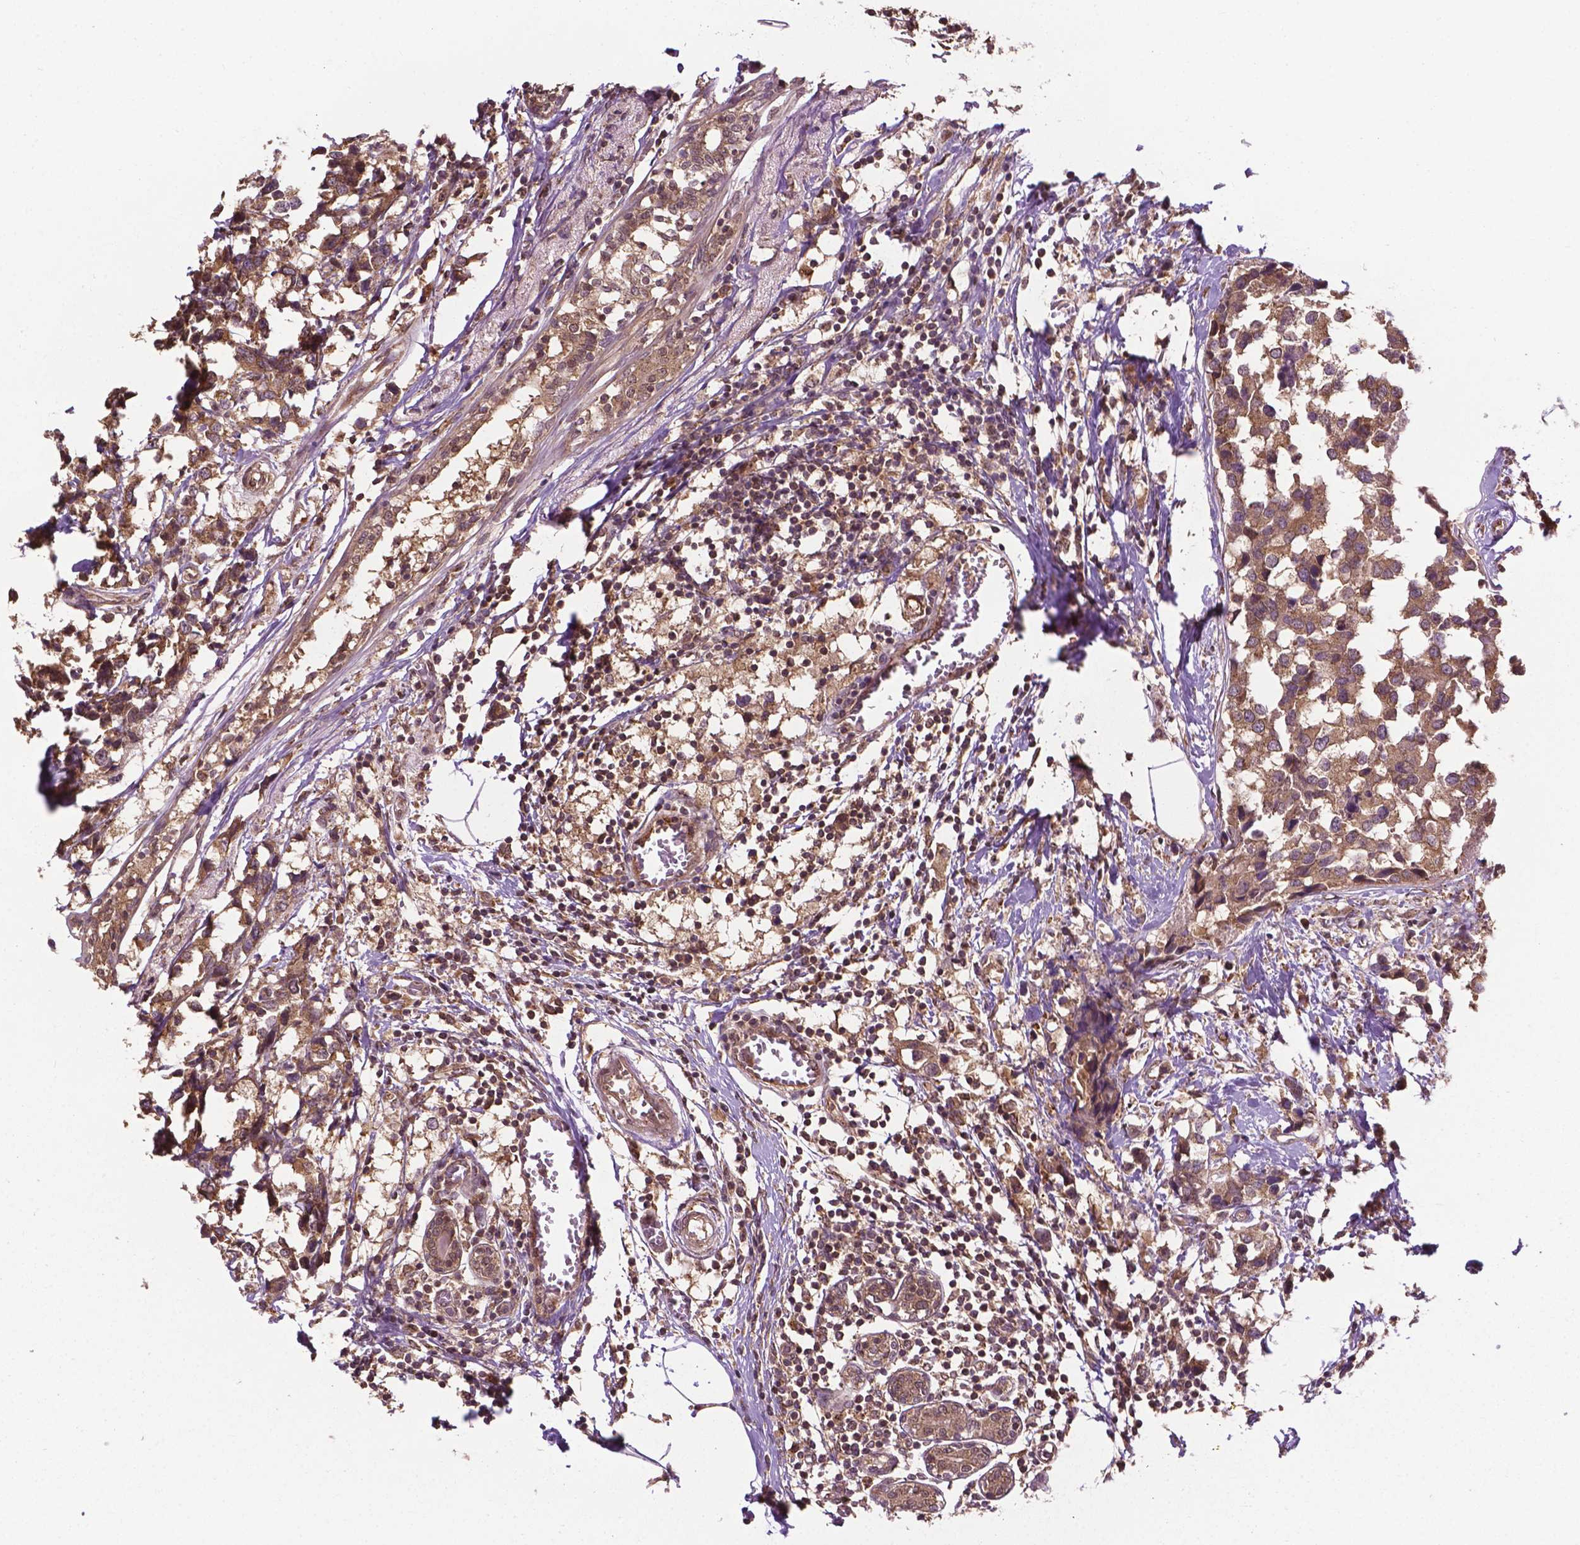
{"staining": {"intensity": "moderate", "quantity": ">75%", "location": "cytoplasmic/membranous"}, "tissue": "breast cancer", "cell_type": "Tumor cells", "image_type": "cancer", "snomed": [{"axis": "morphology", "description": "Lobular carcinoma"}, {"axis": "topography", "description": "Breast"}], "caption": "Human breast cancer stained for a protein (brown) displays moderate cytoplasmic/membranous positive expression in approximately >75% of tumor cells.", "gene": "PPP1CB", "patient": {"sex": "female", "age": 59}}